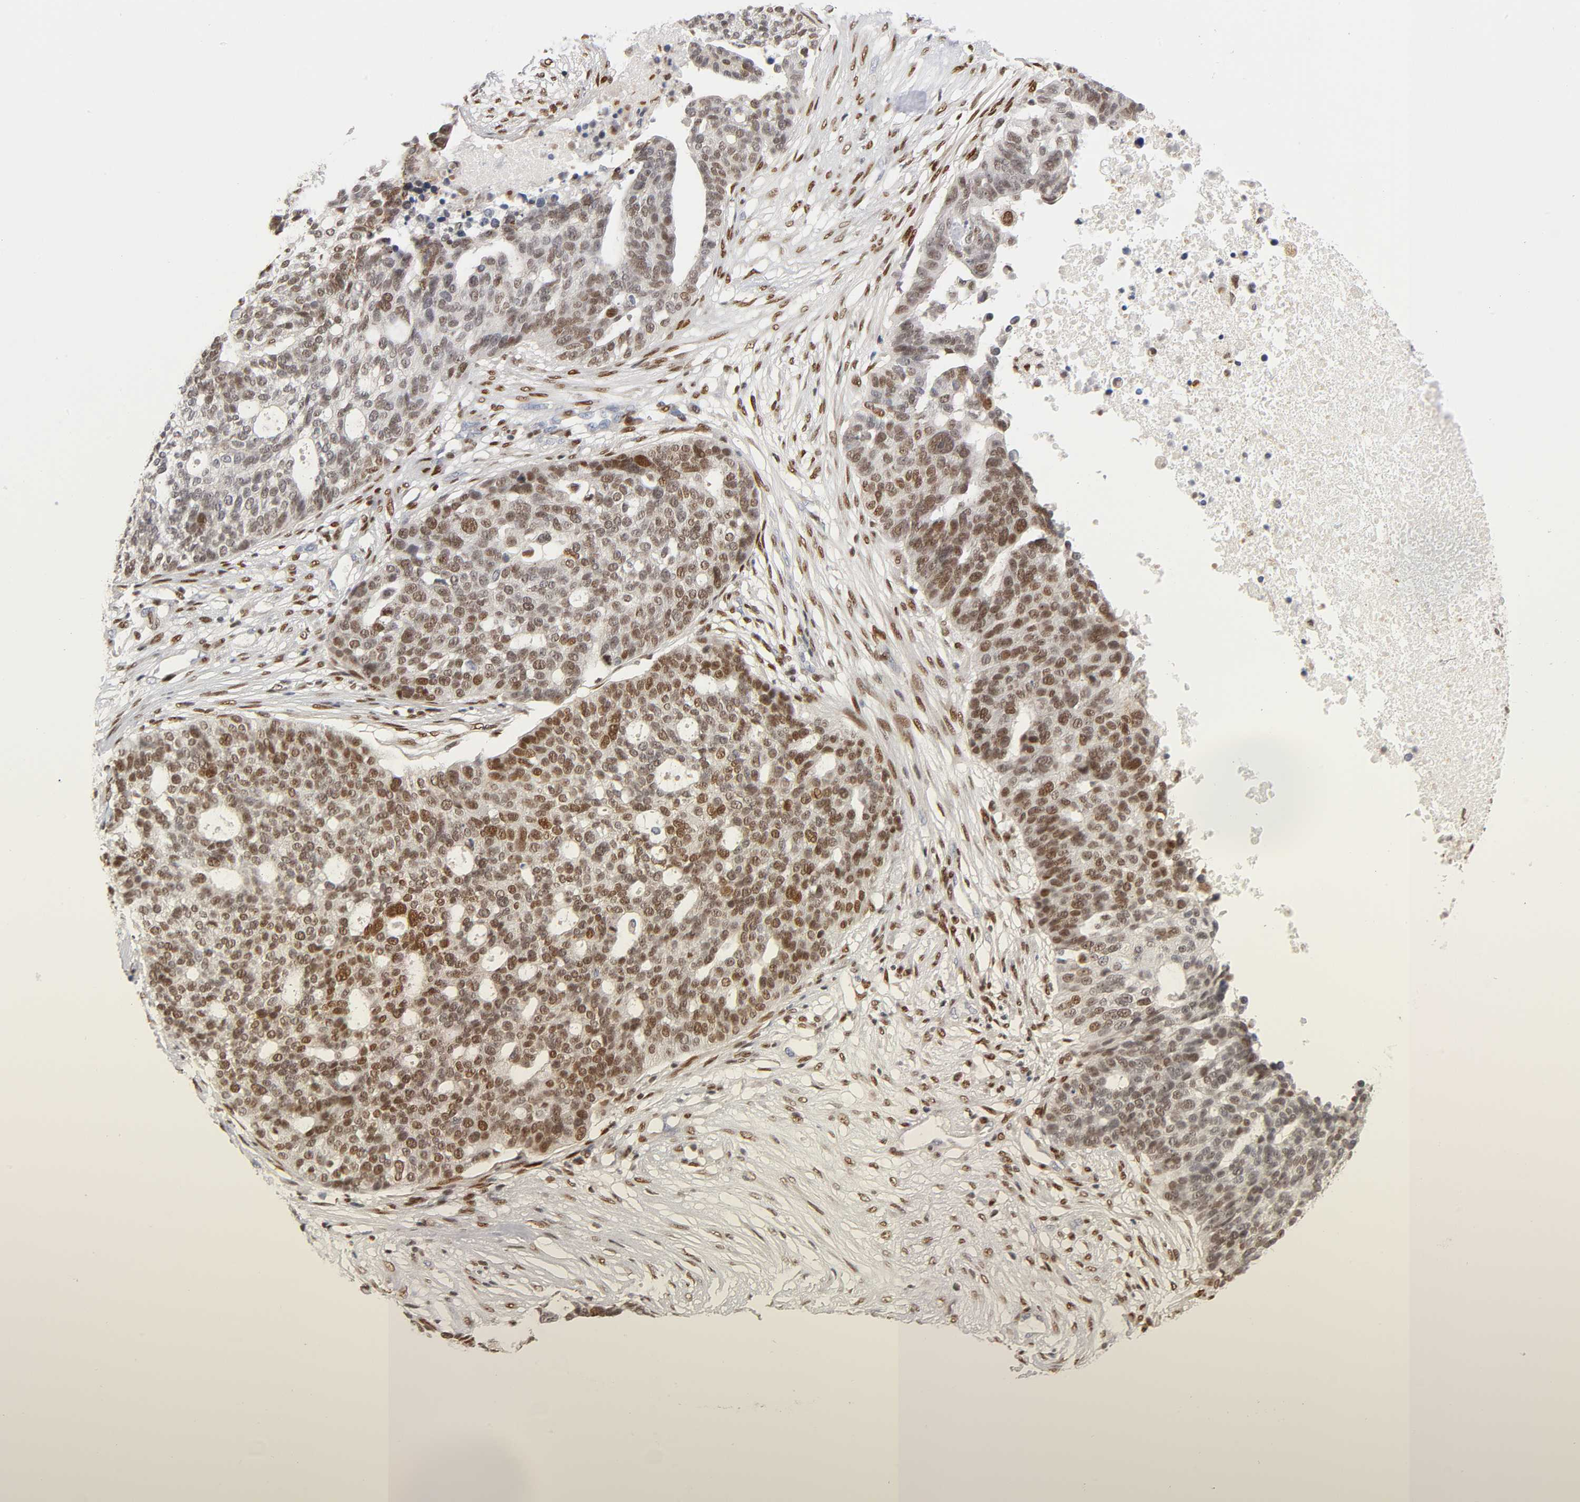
{"staining": {"intensity": "moderate", "quantity": ">75%", "location": "nuclear"}, "tissue": "ovarian cancer", "cell_type": "Tumor cells", "image_type": "cancer", "snomed": [{"axis": "morphology", "description": "Cystadenocarcinoma, serous, NOS"}, {"axis": "topography", "description": "Ovary"}], "caption": "Ovarian cancer was stained to show a protein in brown. There is medium levels of moderate nuclear staining in about >75% of tumor cells. Using DAB (3,3'-diaminobenzidine) (brown) and hematoxylin (blue) stains, captured at high magnification using brightfield microscopy.", "gene": "RUNX1", "patient": {"sex": "female", "age": 59}}